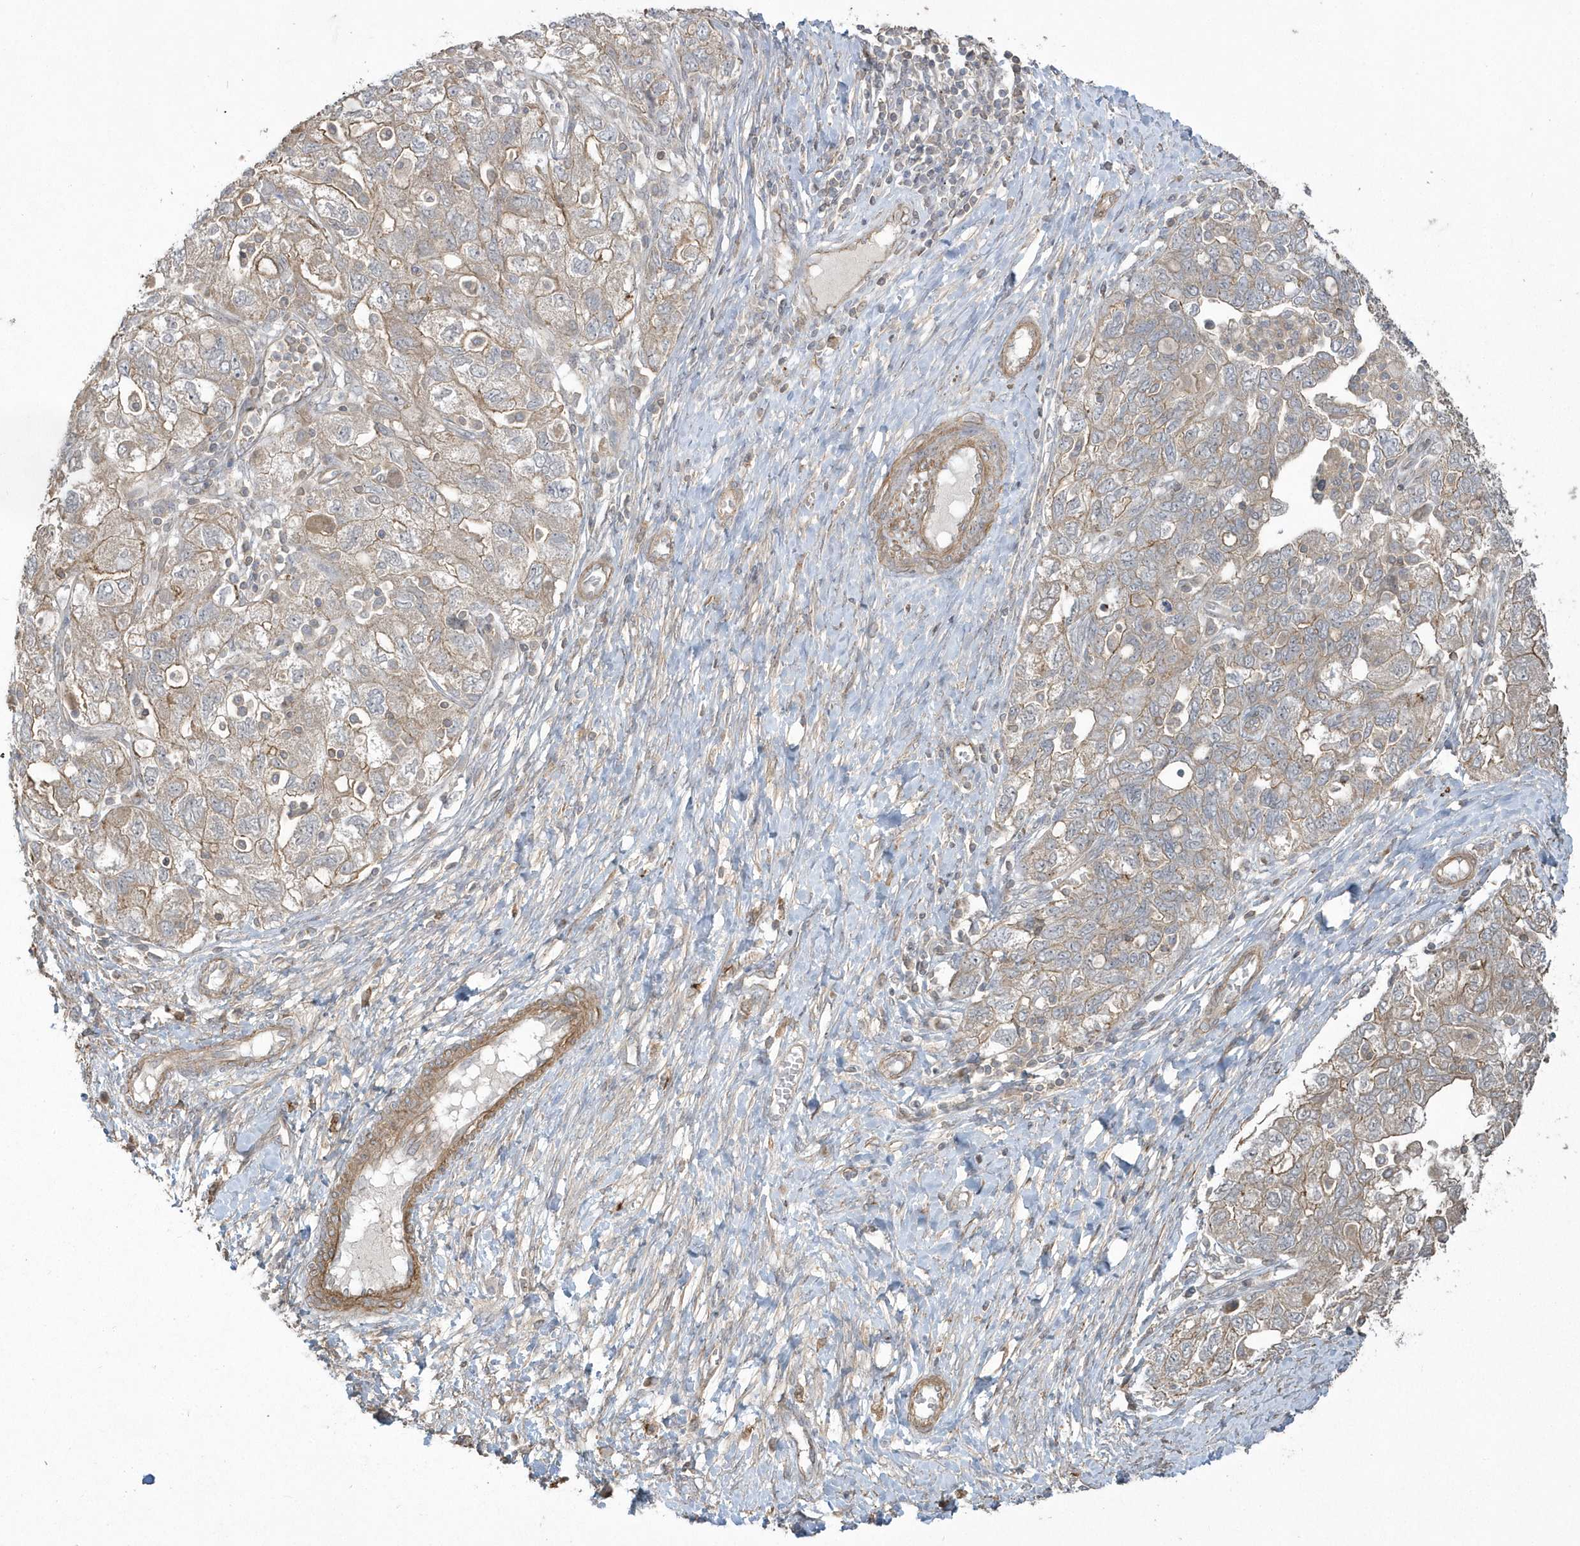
{"staining": {"intensity": "weak", "quantity": "25%-75%", "location": "cytoplasmic/membranous"}, "tissue": "ovarian cancer", "cell_type": "Tumor cells", "image_type": "cancer", "snomed": [{"axis": "morphology", "description": "Carcinoma, NOS"}, {"axis": "morphology", "description": "Cystadenocarcinoma, serous, NOS"}, {"axis": "topography", "description": "Ovary"}], "caption": "A low amount of weak cytoplasmic/membranous staining is present in about 25%-75% of tumor cells in ovarian cancer tissue.", "gene": "ARMC8", "patient": {"sex": "female", "age": 69}}